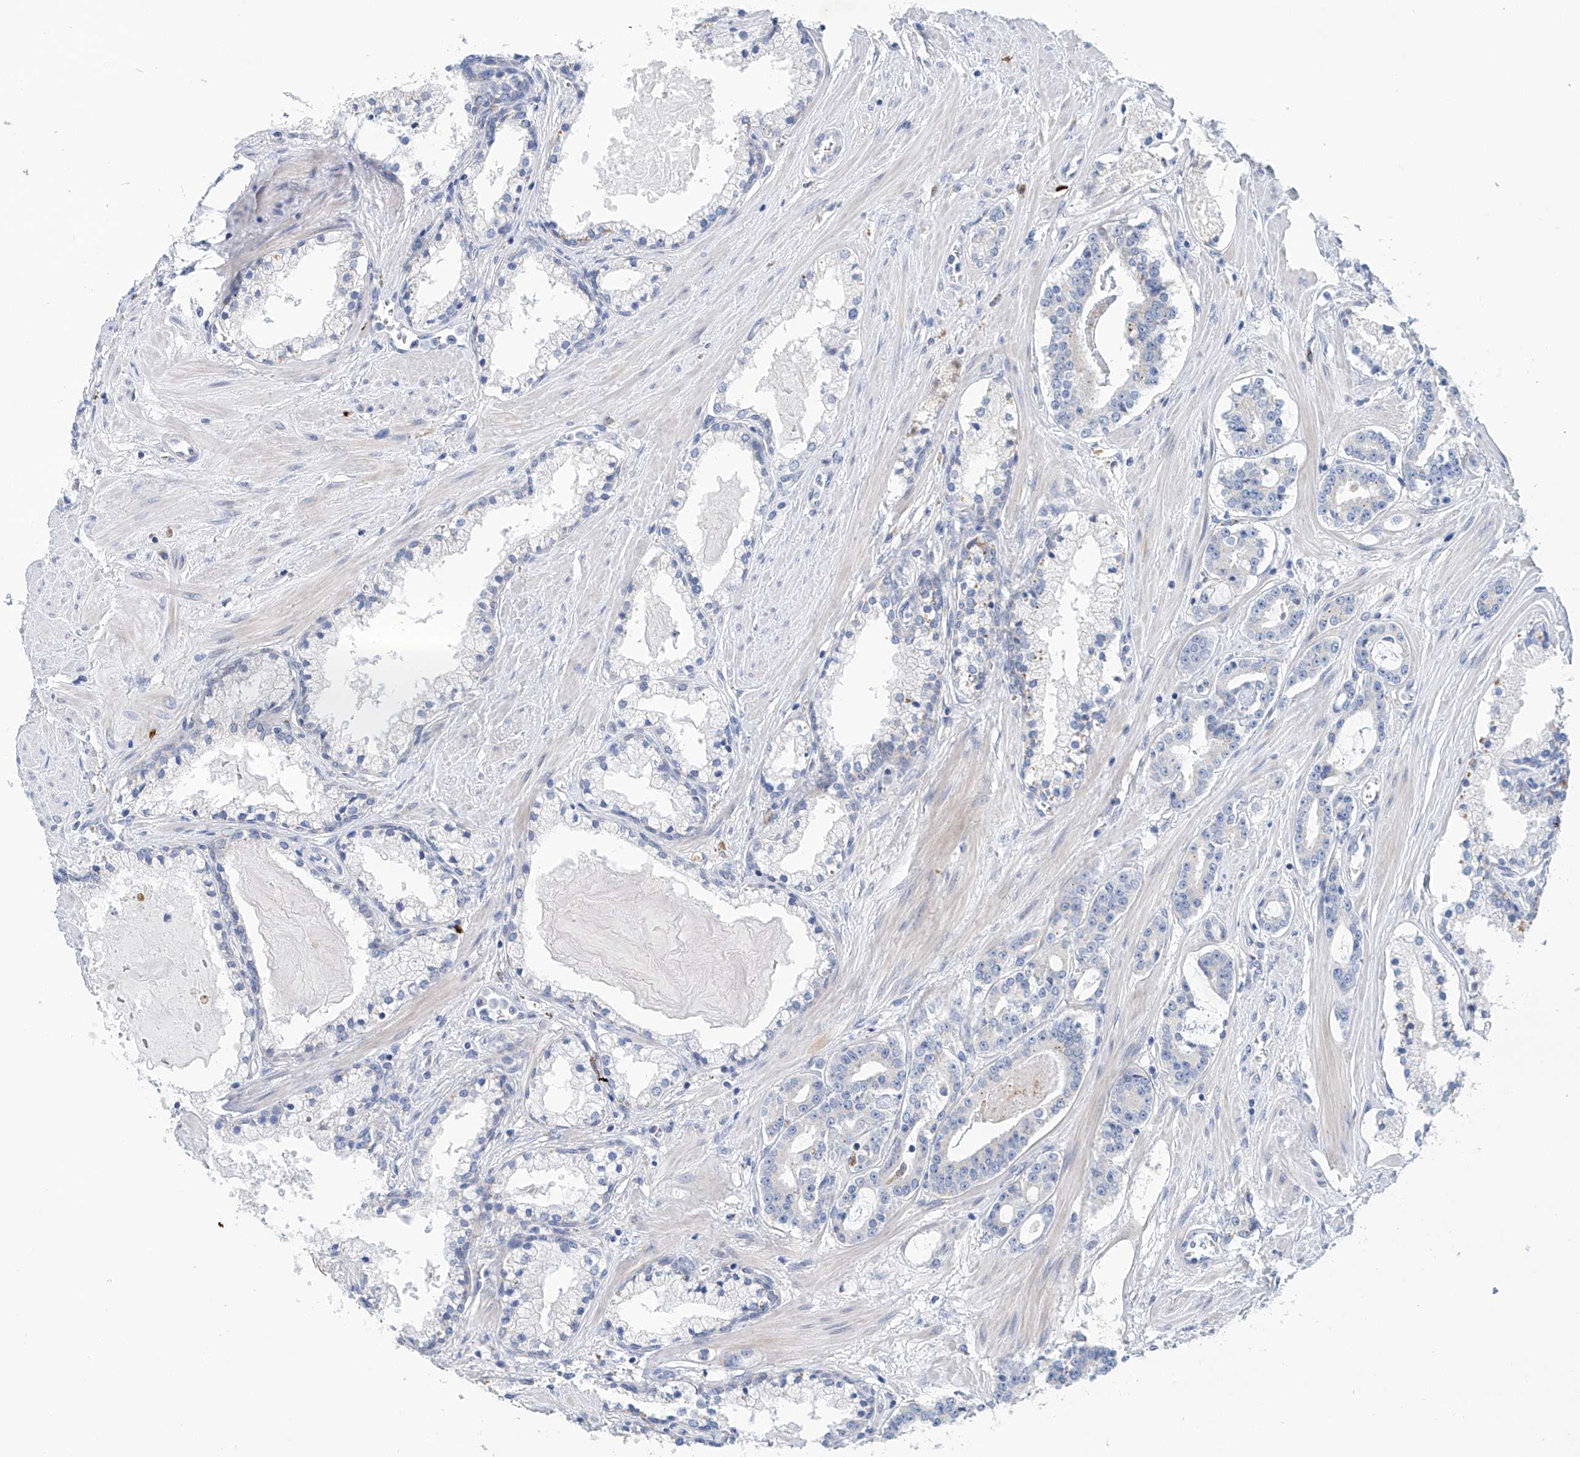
{"staining": {"intensity": "negative", "quantity": "none", "location": "none"}, "tissue": "prostate cancer", "cell_type": "Tumor cells", "image_type": "cancer", "snomed": [{"axis": "morphology", "description": "Adenocarcinoma, High grade"}, {"axis": "topography", "description": "Prostate"}], "caption": "Immunohistochemistry photomicrograph of human prostate adenocarcinoma (high-grade) stained for a protein (brown), which shows no expression in tumor cells.", "gene": "CEP85L", "patient": {"sex": "male", "age": 58}}